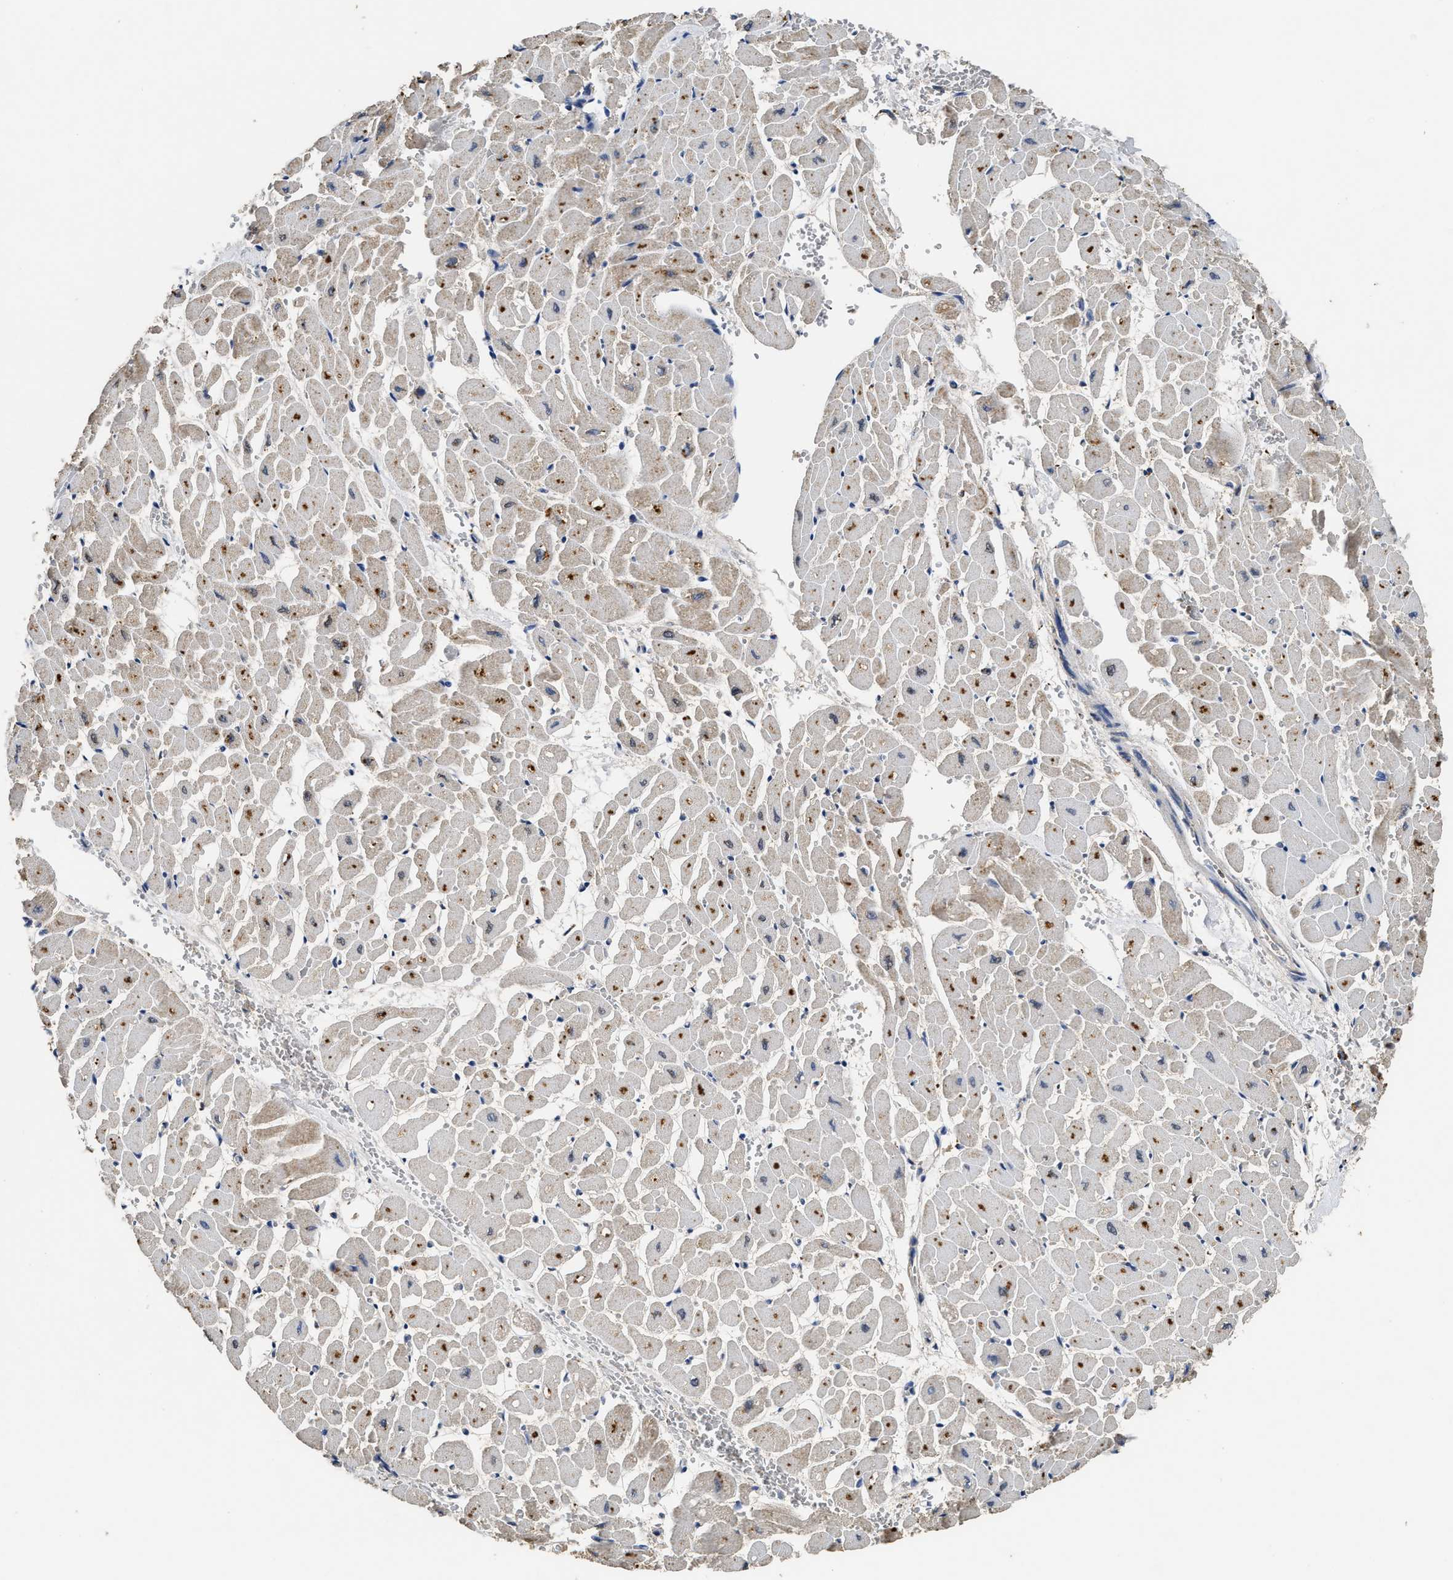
{"staining": {"intensity": "moderate", "quantity": "25%-75%", "location": "cytoplasmic/membranous"}, "tissue": "heart muscle", "cell_type": "Cardiomyocytes", "image_type": "normal", "snomed": [{"axis": "morphology", "description": "Normal tissue, NOS"}, {"axis": "topography", "description": "Heart"}], "caption": "The photomicrograph exhibits a brown stain indicating the presence of a protein in the cytoplasmic/membranous of cardiomyocytes in heart muscle. Immunohistochemistry stains the protein in brown and the nuclei are stained blue.", "gene": "CTNNA1", "patient": {"sex": "male", "age": 45}}